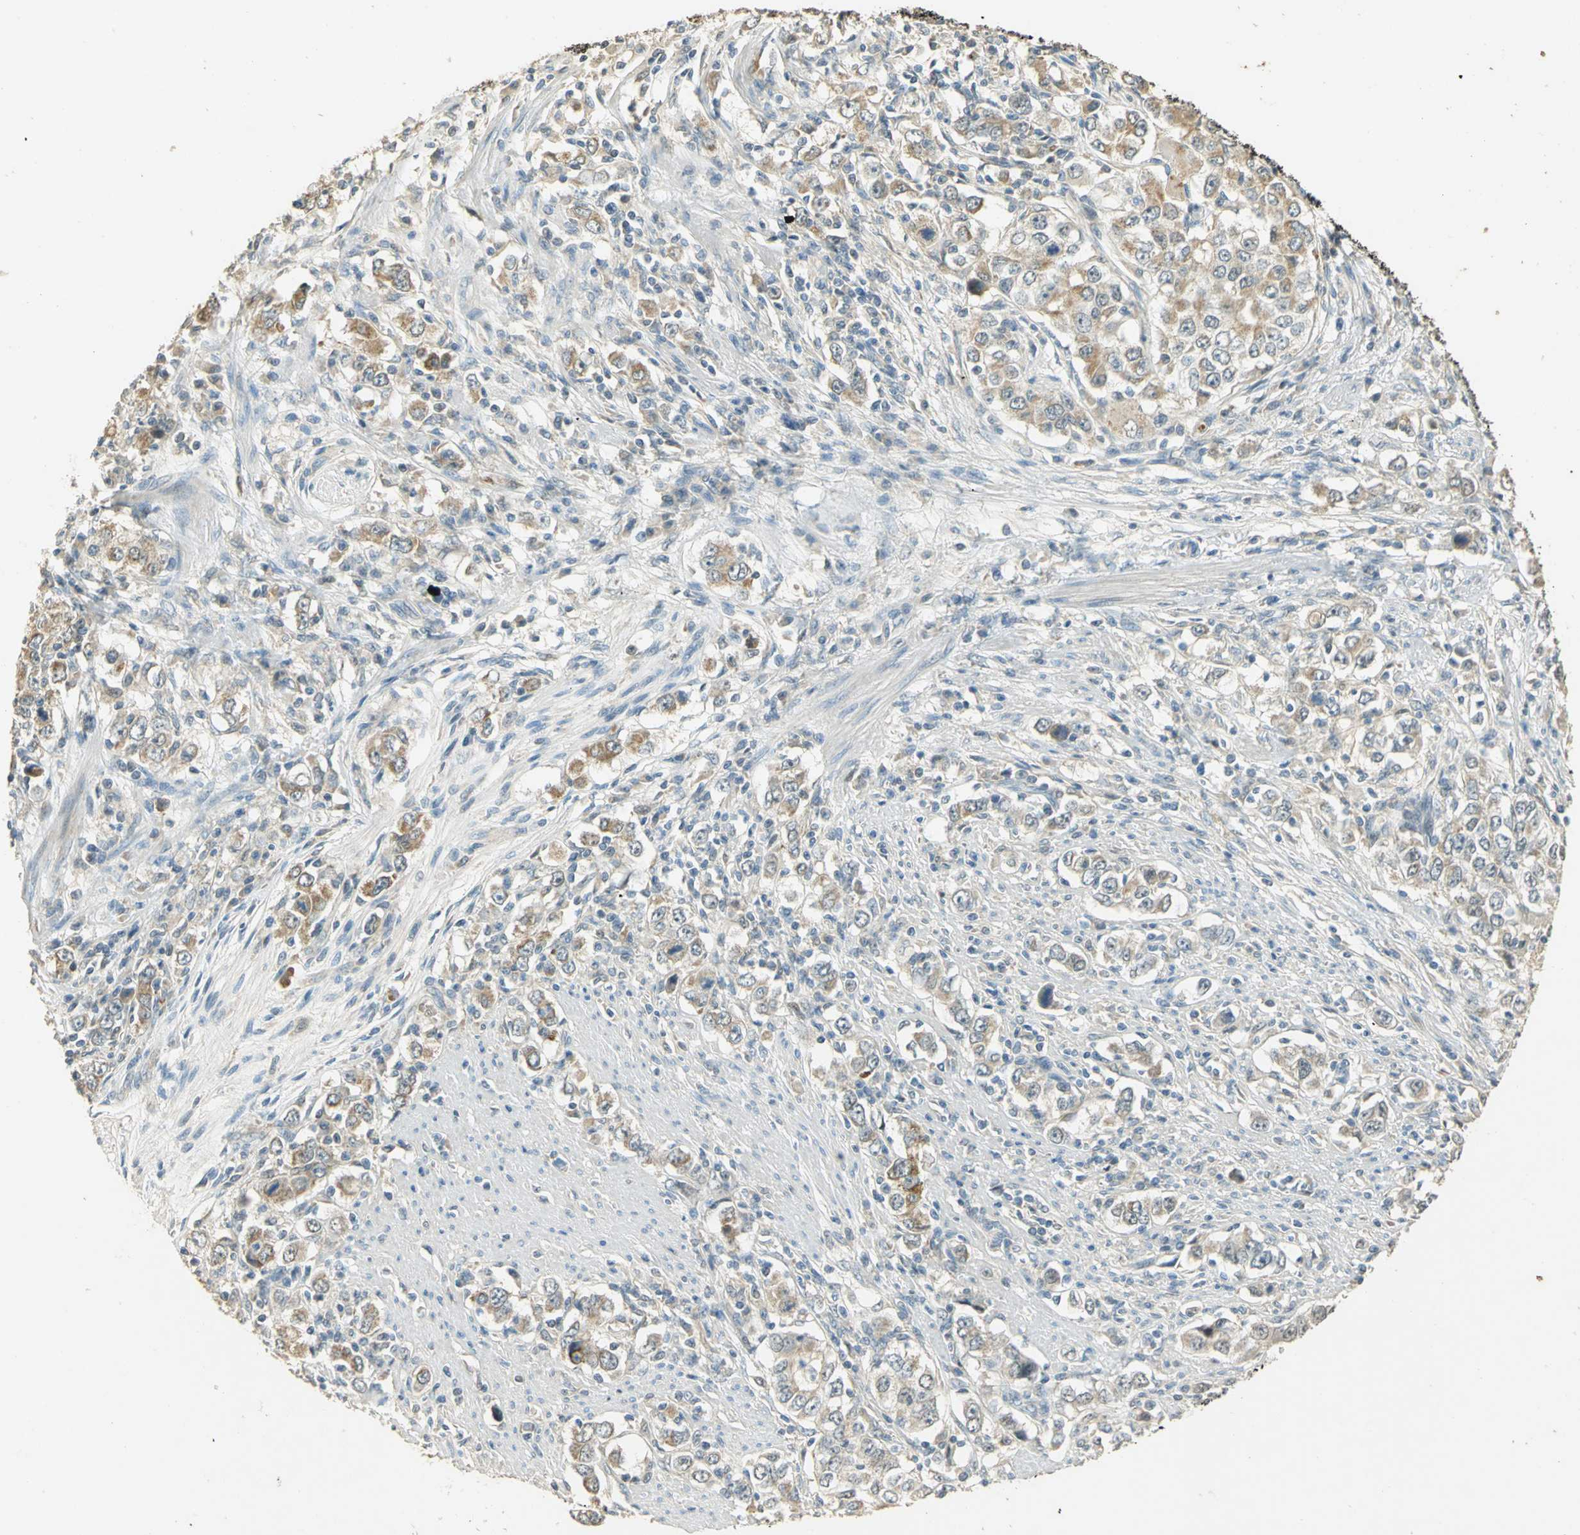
{"staining": {"intensity": "weak", "quantity": ">75%", "location": "cytoplasmic/membranous"}, "tissue": "stomach cancer", "cell_type": "Tumor cells", "image_type": "cancer", "snomed": [{"axis": "morphology", "description": "Adenocarcinoma, NOS"}, {"axis": "topography", "description": "Stomach, lower"}], "caption": "The image displays staining of stomach cancer, revealing weak cytoplasmic/membranous protein positivity (brown color) within tumor cells.", "gene": "HDHD5", "patient": {"sex": "female", "age": 72}}